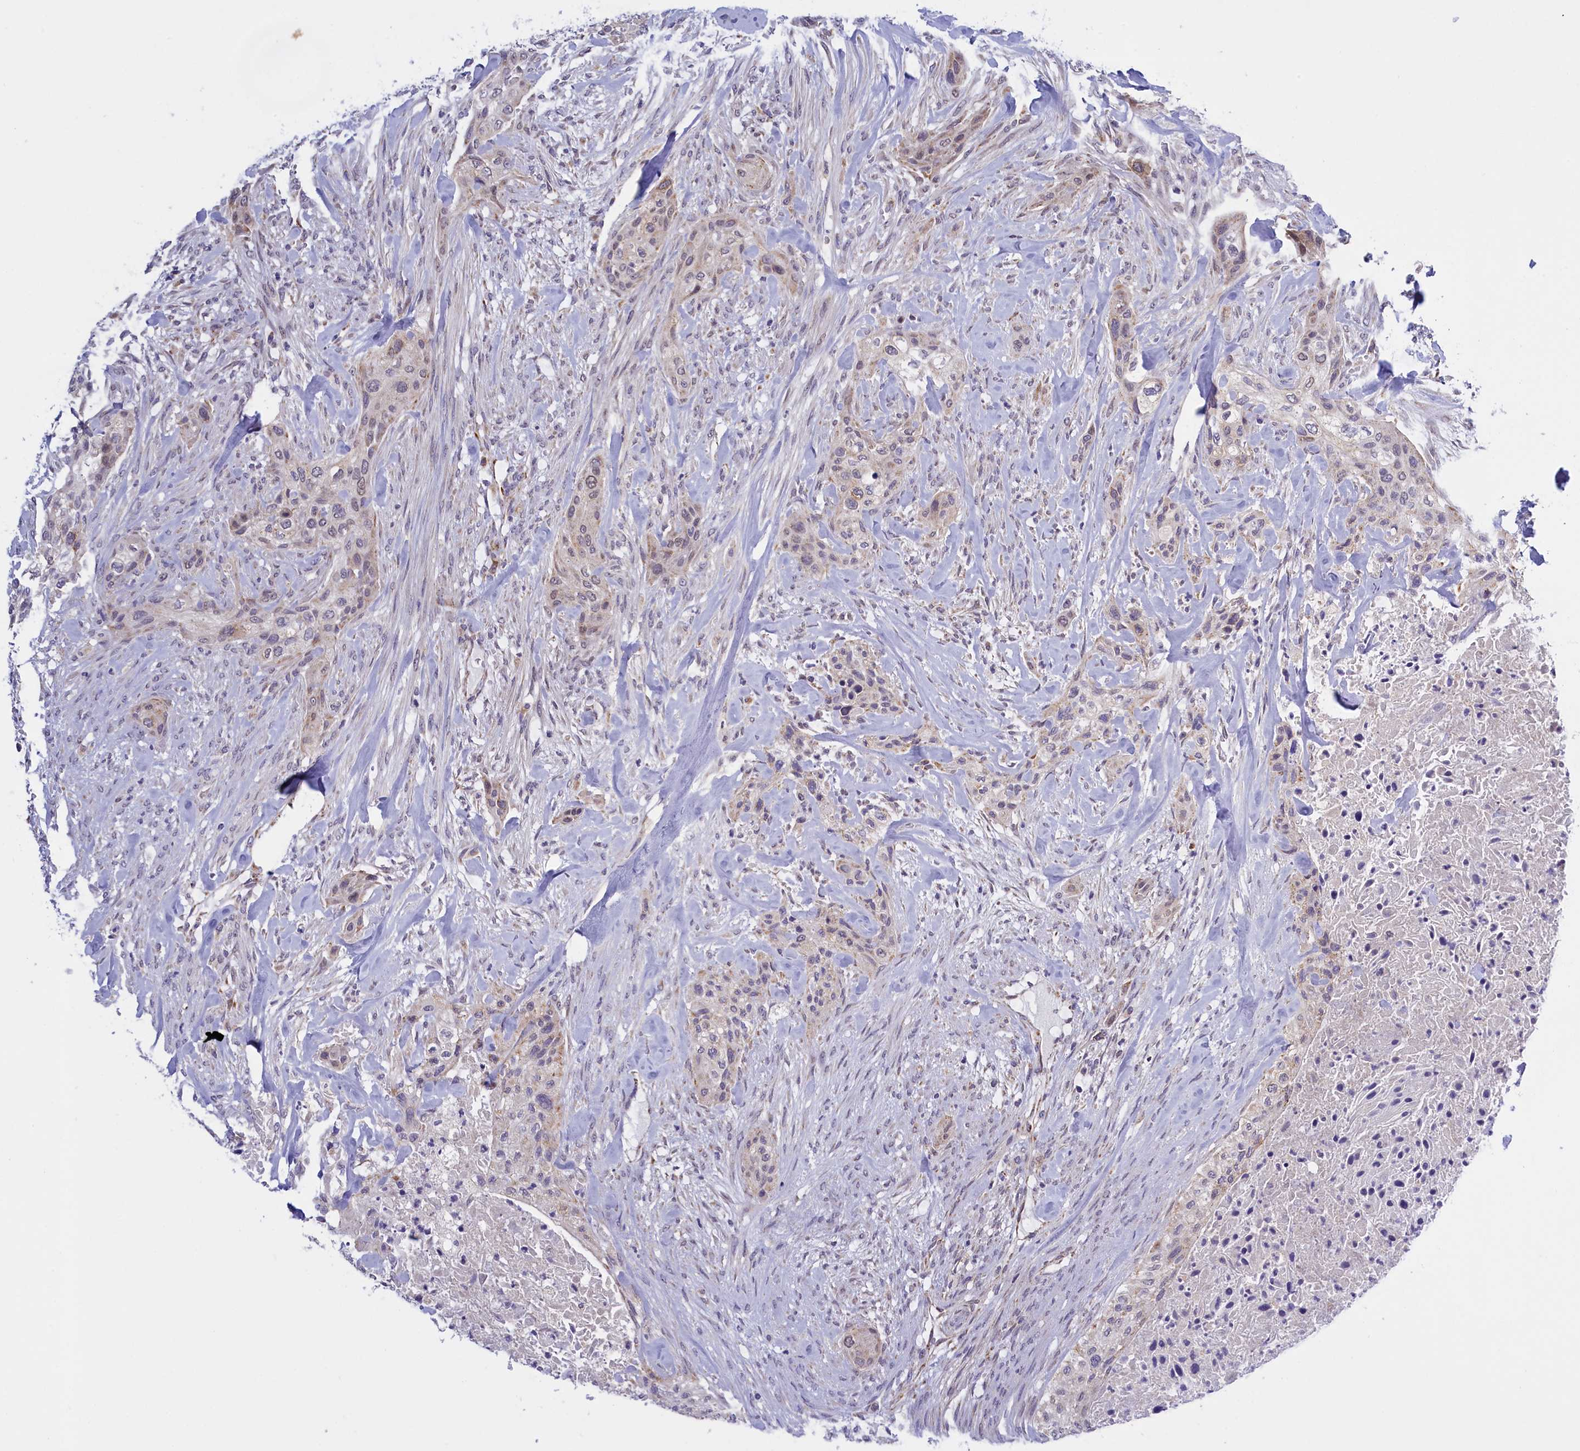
{"staining": {"intensity": "weak", "quantity": "25%-75%", "location": "nuclear"}, "tissue": "urothelial cancer", "cell_type": "Tumor cells", "image_type": "cancer", "snomed": [{"axis": "morphology", "description": "Urothelial carcinoma, High grade"}, {"axis": "topography", "description": "Urinary bladder"}], "caption": "Immunohistochemistry (IHC) staining of urothelial carcinoma (high-grade), which displays low levels of weak nuclear positivity in about 25%-75% of tumor cells indicating weak nuclear protein positivity. The staining was performed using DAB (3,3'-diaminobenzidine) (brown) for protein detection and nuclei were counterstained in hematoxylin (blue).", "gene": "FAM149B1", "patient": {"sex": "male", "age": 35}}